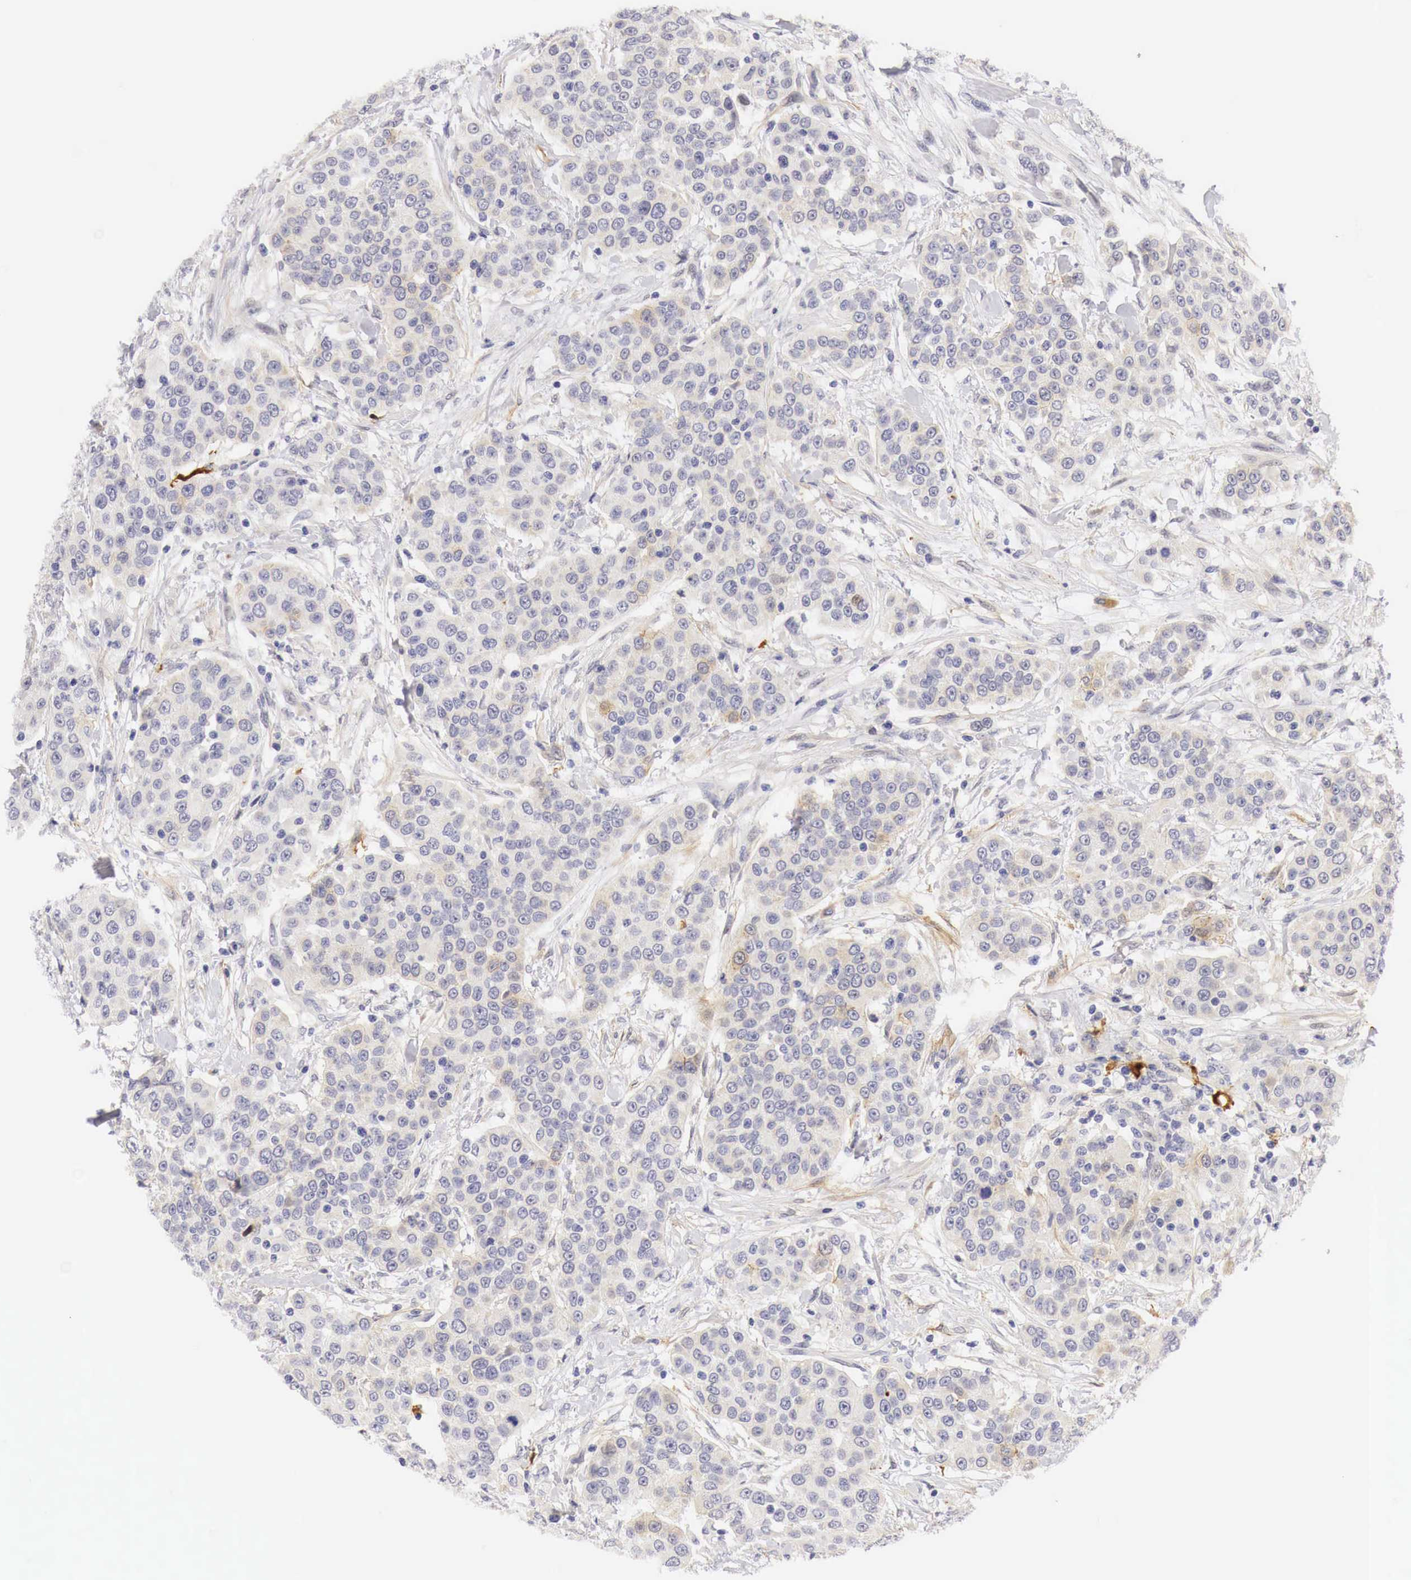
{"staining": {"intensity": "negative", "quantity": "none", "location": "none"}, "tissue": "urothelial cancer", "cell_type": "Tumor cells", "image_type": "cancer", "snomed": [{"axis": "morphology", "description": "Urothelial carcinoma, High grade"}, {"axis": "topography", "description": "Urinary bladder"}], "caption": "DAB (3,3'-diaminobenzidine) immunohistochemical staining of human urothelial carcinoma (high-grade) demonstrates no significant staining in tumor cells.", "gene": "CASP3", "patient": {"sex": "female", "age": 80}}